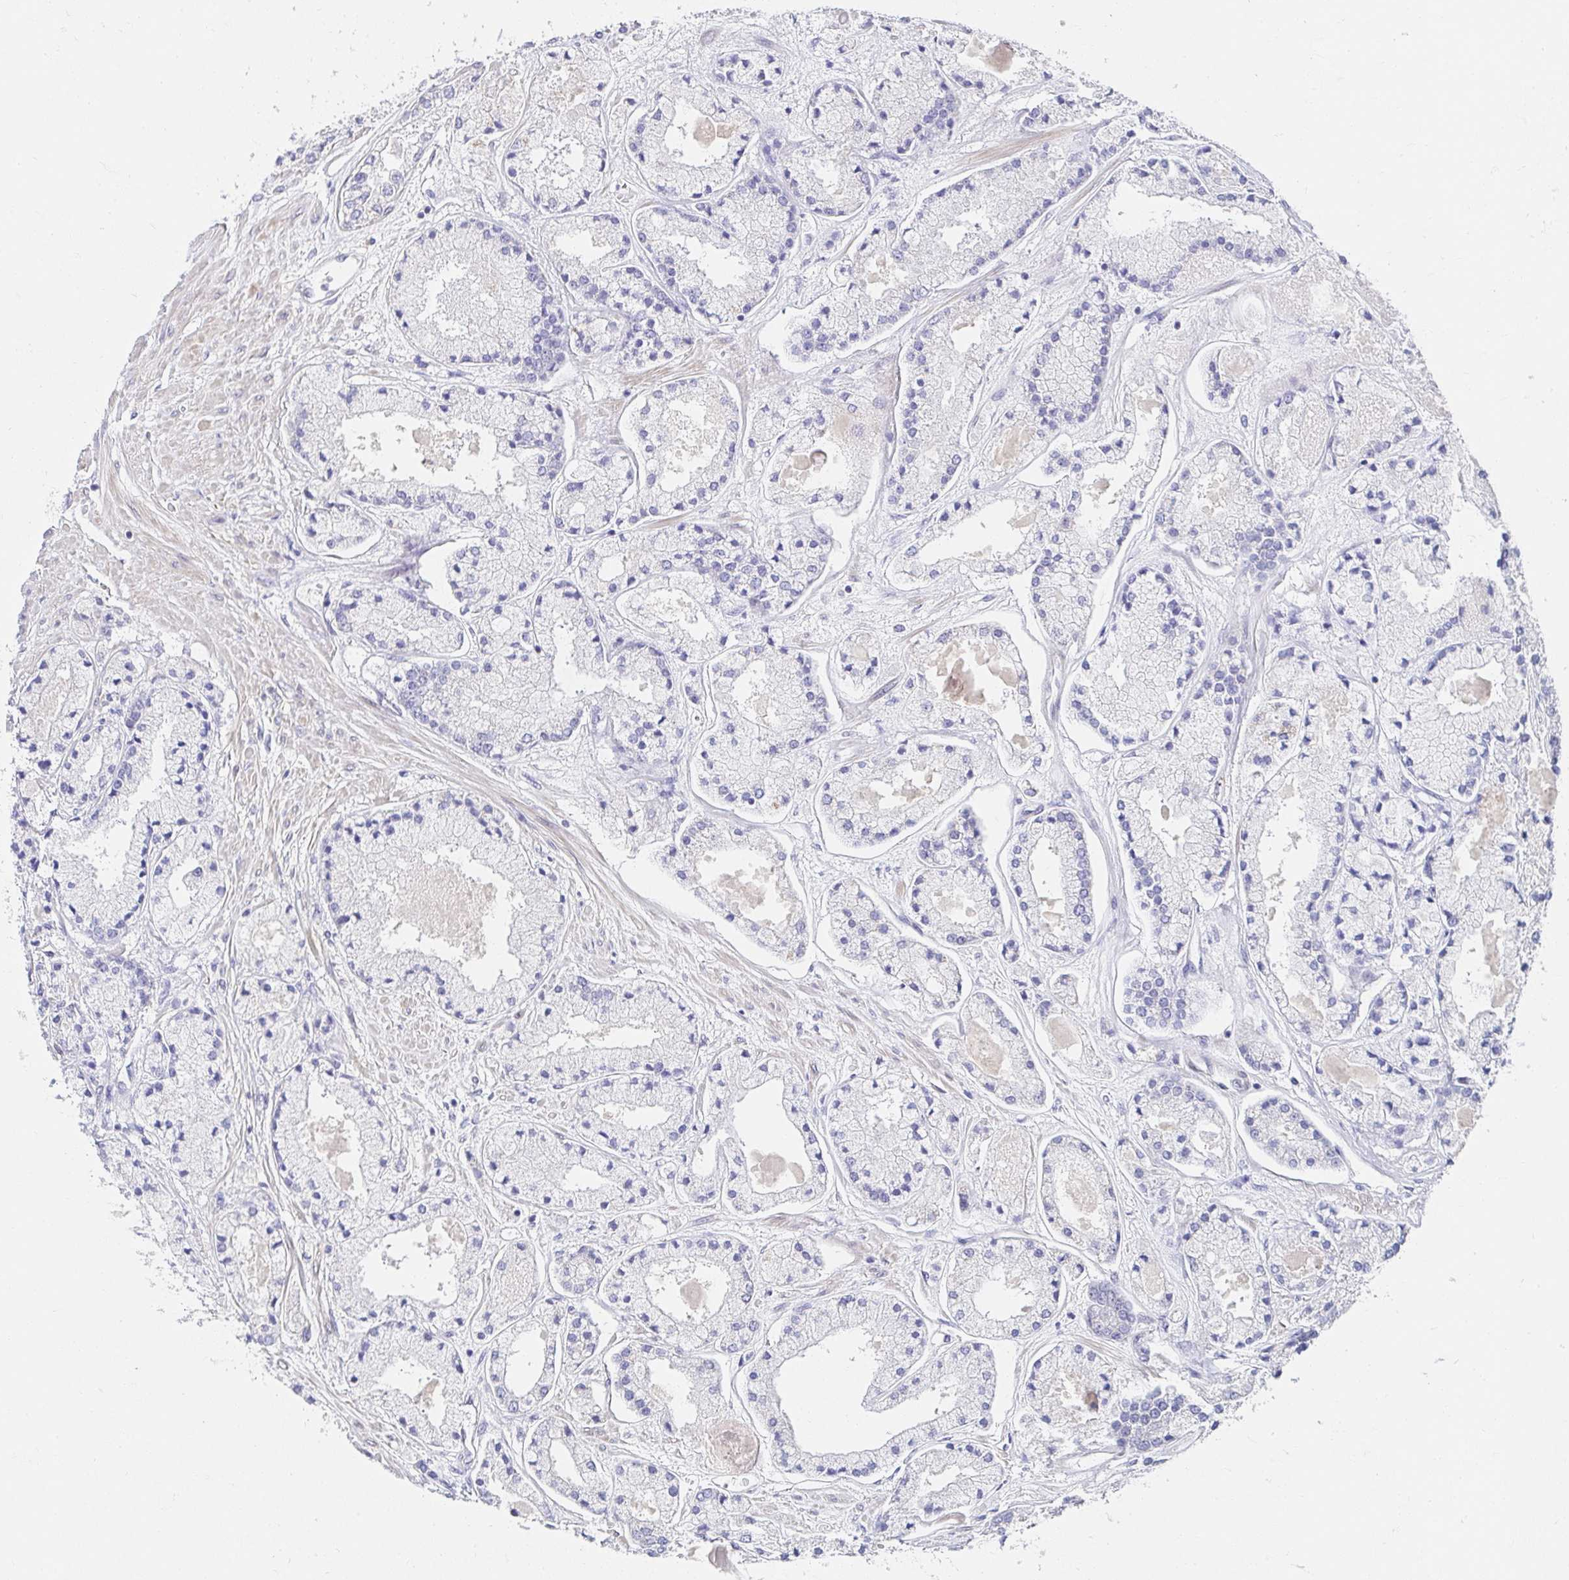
{"staining": {"intensity": "strong", "quantity": "<25%", "location": "cytoplasmic/membranous"}, "tissue": "prostate cancer", "cell_type": "Tumor cells", "image_type": "cancer", "snomed": [{"axis": "morphology", "description": "Adenocarcinoma, High grade"}, {"axis": "topography", "description": "Prostate"}], "caption": "Immunohistochemistry (IHC) of prostate high-grade adenocarcinoma displays medium levels of strong cytoplasmic/membranous expression in about <25% of tumor cells. (DAB = brown stain, brightfield microscopy at high magnification).", "gene": "AKAP14", "patient": {"sex": "male", "age": 67}}